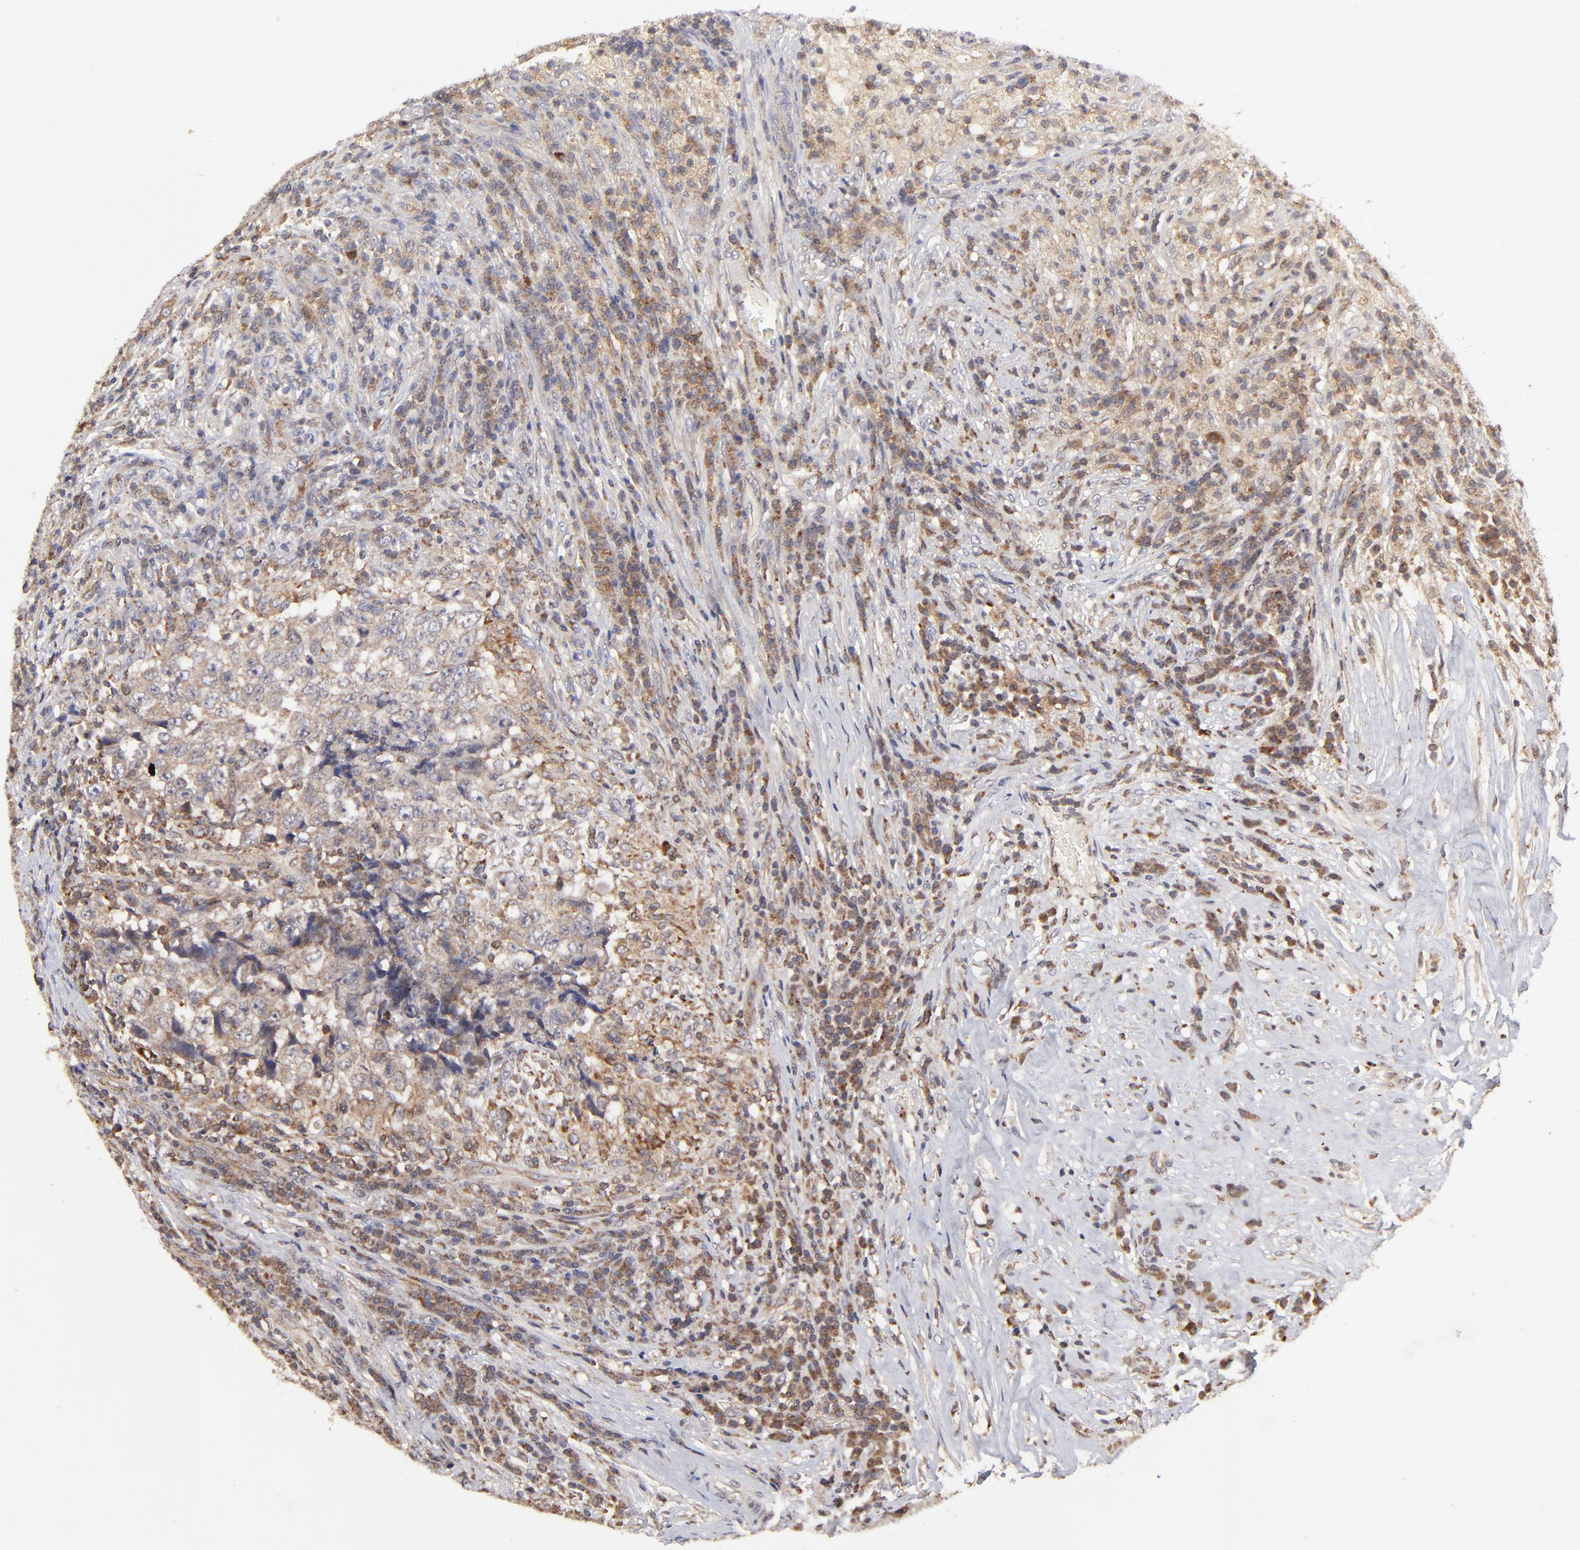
{"staining": {"intensity": "weak", "quantity": ">75%", "location": "cytoplasmic/membranous"}, "tissue": "testis cancer", "cell_type": "Tumor cells", "image_type": "cancer", "snomed": [{"axis": "morphology", "description": "Necrosis, NOS"}, {"axis": "morphology", "description": "Carcinoma, Embryonal, NOS"}, {"axis": "topography", "description": "Testis"}], "caption": "Protein expression analysis of embryonal carcinoma (testis) shows weak cytoplasmic/membranous positivity in about >75% of tumor cells. (brown staining indicates protein expression, while blue staining denotes nuclei).", "gene": "MAP2K7", "patient": {"sex": "male", "age": 19}}